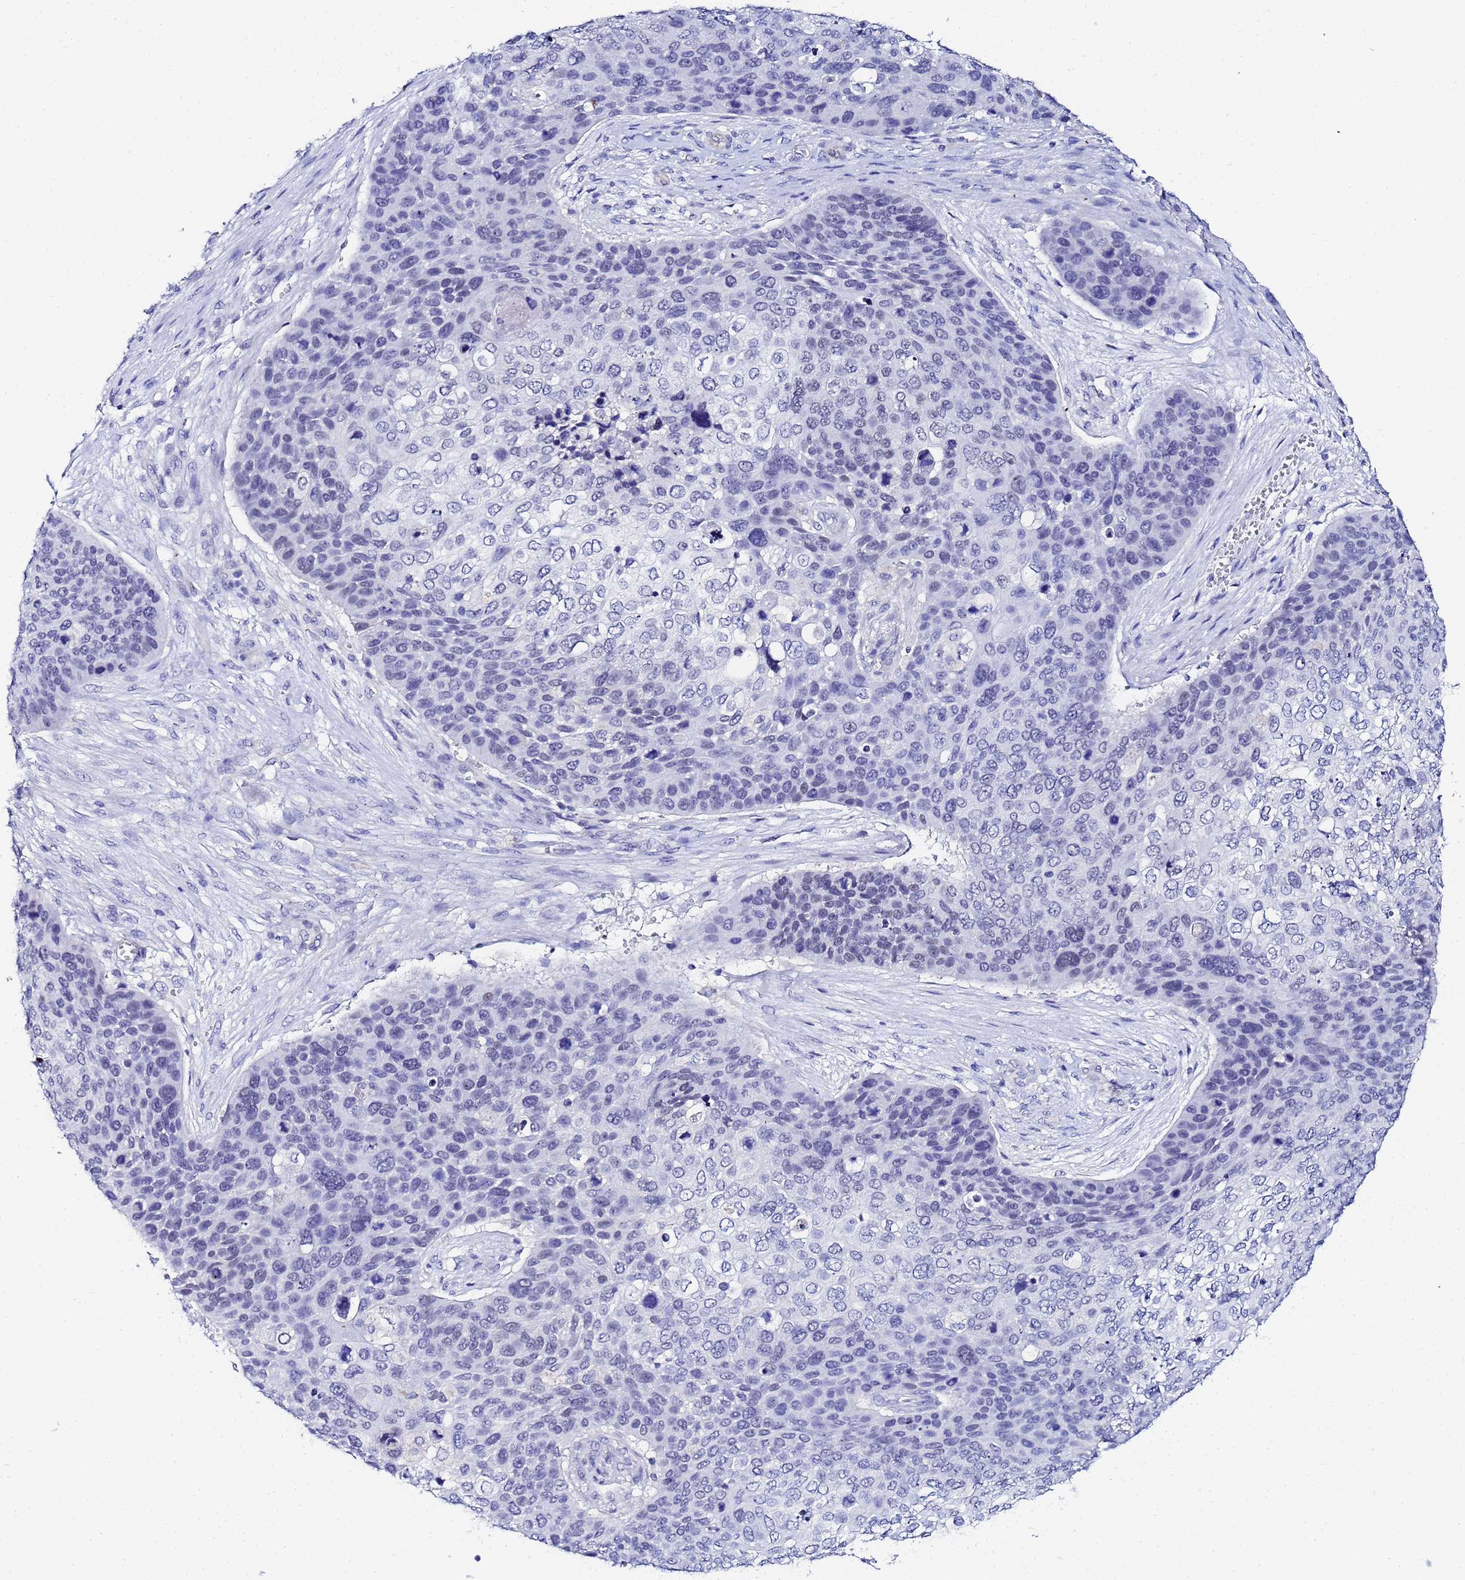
{"staining": {"intensity": "negative", "quantity": "none", "location": "none"}, "tissue": "skin cancer", "cell_type": "Tumor cells", "image_type": "cancer", "snomed": [{"axis": "morphology", "description": "Basal cell carcinoma"}, {"axis": "topography", "description": "Skin"}], "caption": "Immunohistochemistry micrograph of human basal cell carcinoma (skin) stained for a protein (brown), which demonstrates no expression in tumor cells.", "gene": "ZNF26", "patient": {"sex": "female", "age": 74}}